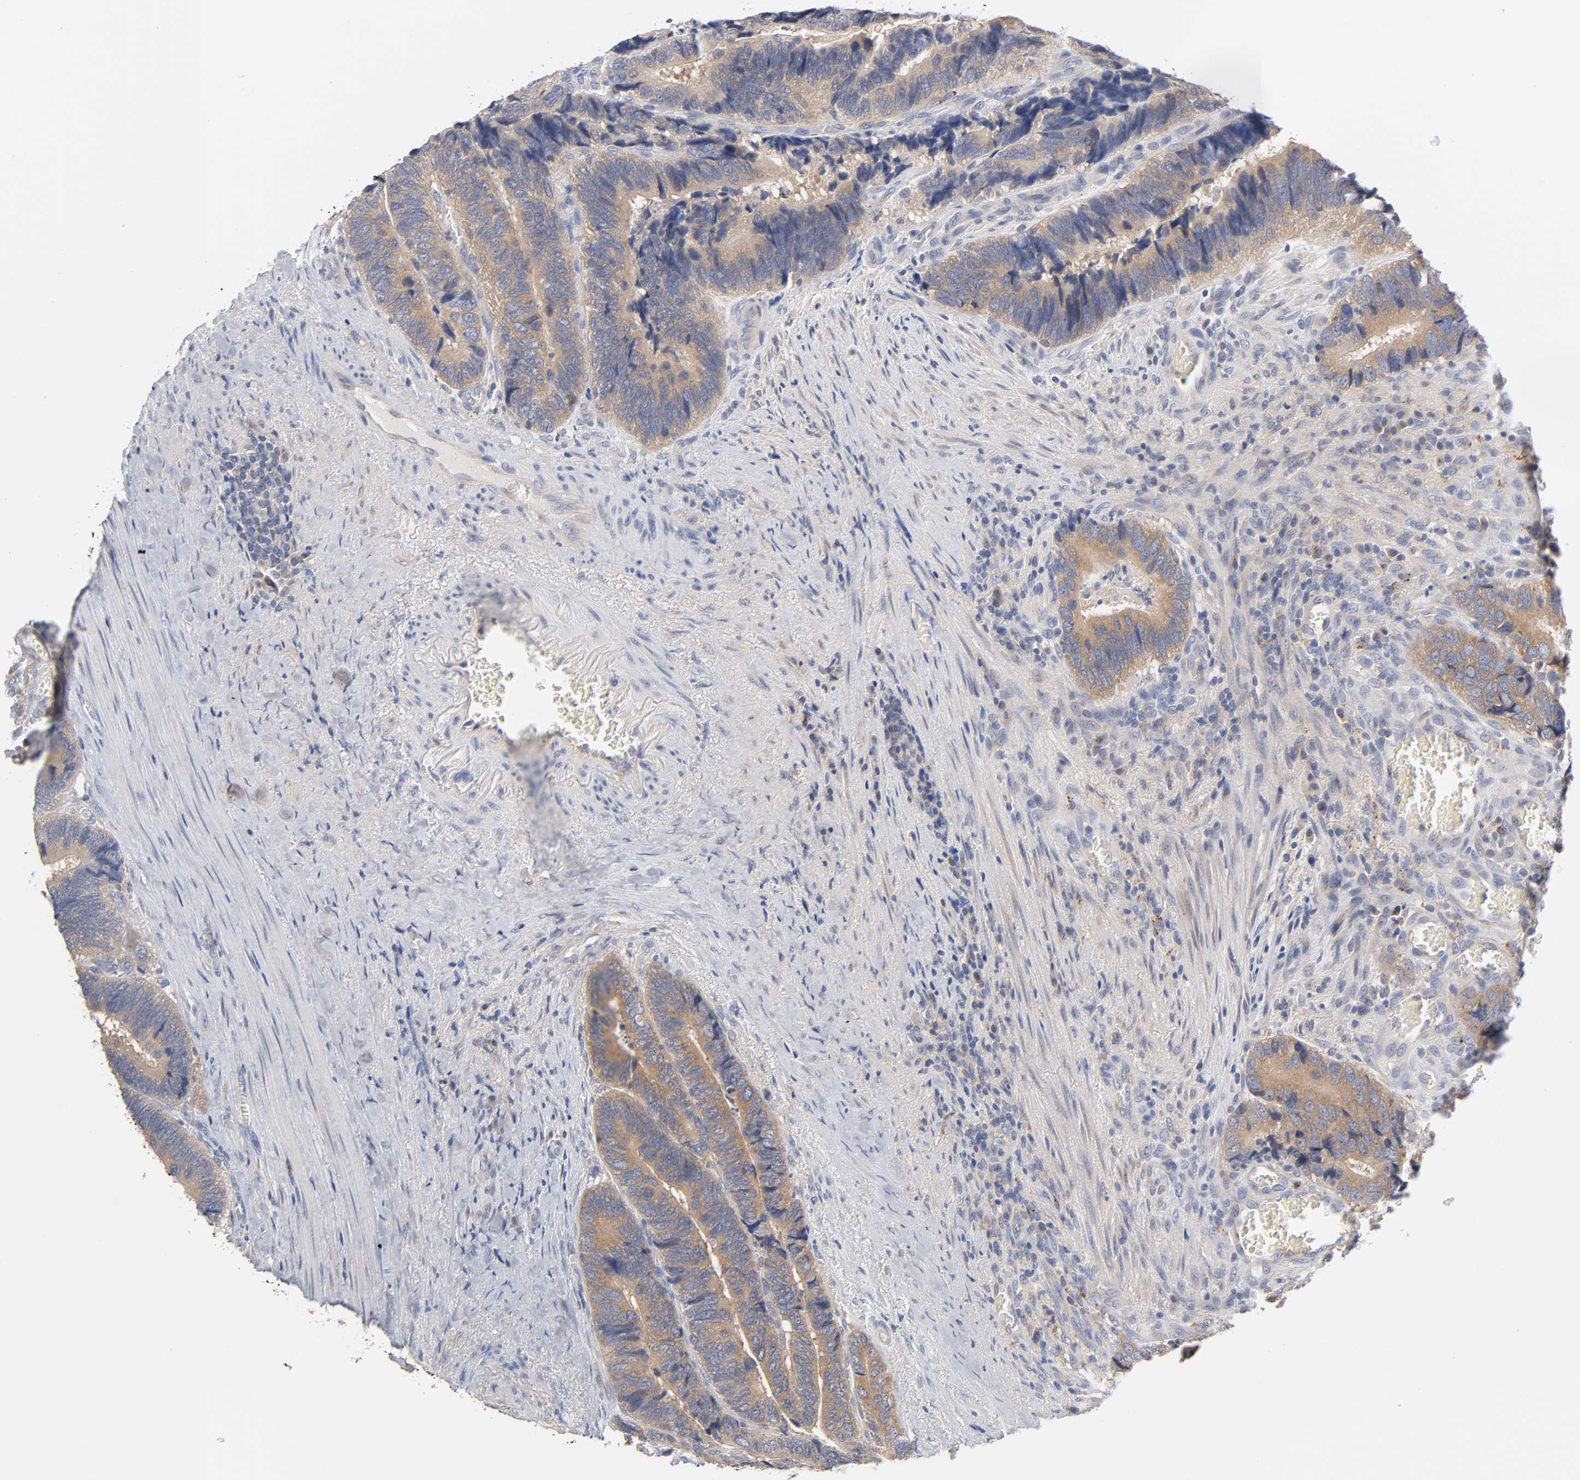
{"staining": {"intensity": "weak", "quantity": ">75%", "location": "cytoplasmic/membranous"}, "tissue": "colorectal cancer", "cell_type": "Tumor cells", "image_type": "cancer", "snomed": [{"axis": "morphology", "description": "Adenocarcinoma, NOS"}, {"axis": "topography", "description": "Colon"}], "caption": "Weak cytoplasmic/membranous protein positivity is identified in about >75% of tumor cells in colorectal adenocarcinoma.", "gene": "C17orf75", "patient": {"sex": "male", "age": 72}}